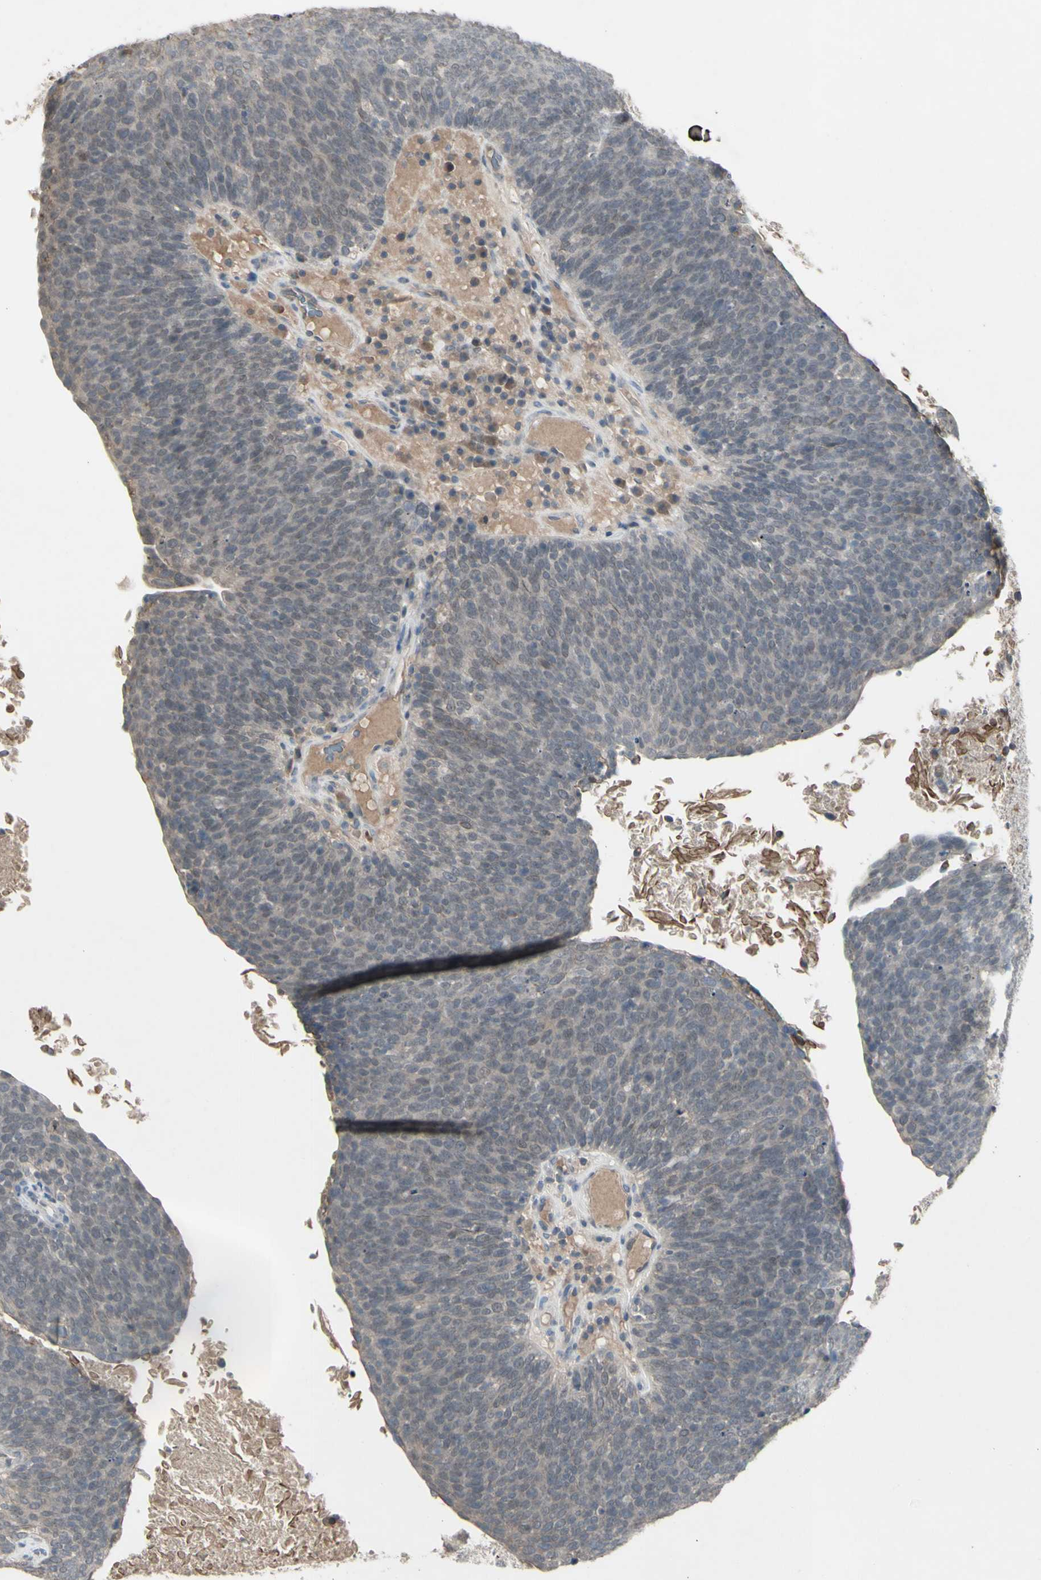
{"staining": {"intensity": "weak", "quantity": ">75%", "location": "nuclear"}, "tissue": "head and neck cancer", "cell_type": "Tumor cells", "image_type": "cancer", "snomed": [{"axis": "morphology", "description": "Squamous cell carcinoma, NOS"}, {"axis": "morphology", "description": "Squamous cell carcinoma, metastatic, NOS"}, {"axis": "topography", "description": "Lymph node"}, {"axis": "topography", "description": "Head-Neck"}], "caption": "Immunohistochemical staining of head and neck cancer reveals low levels of weak nuclear staining in about >75% of tumor cells. The protein is stained brown, and the nuclei are stained in blue (DAB IHC with brightfield microscopy, high magnification).", "gene": "PIAS4", "patient": {"sex": "male", "age": 62}}